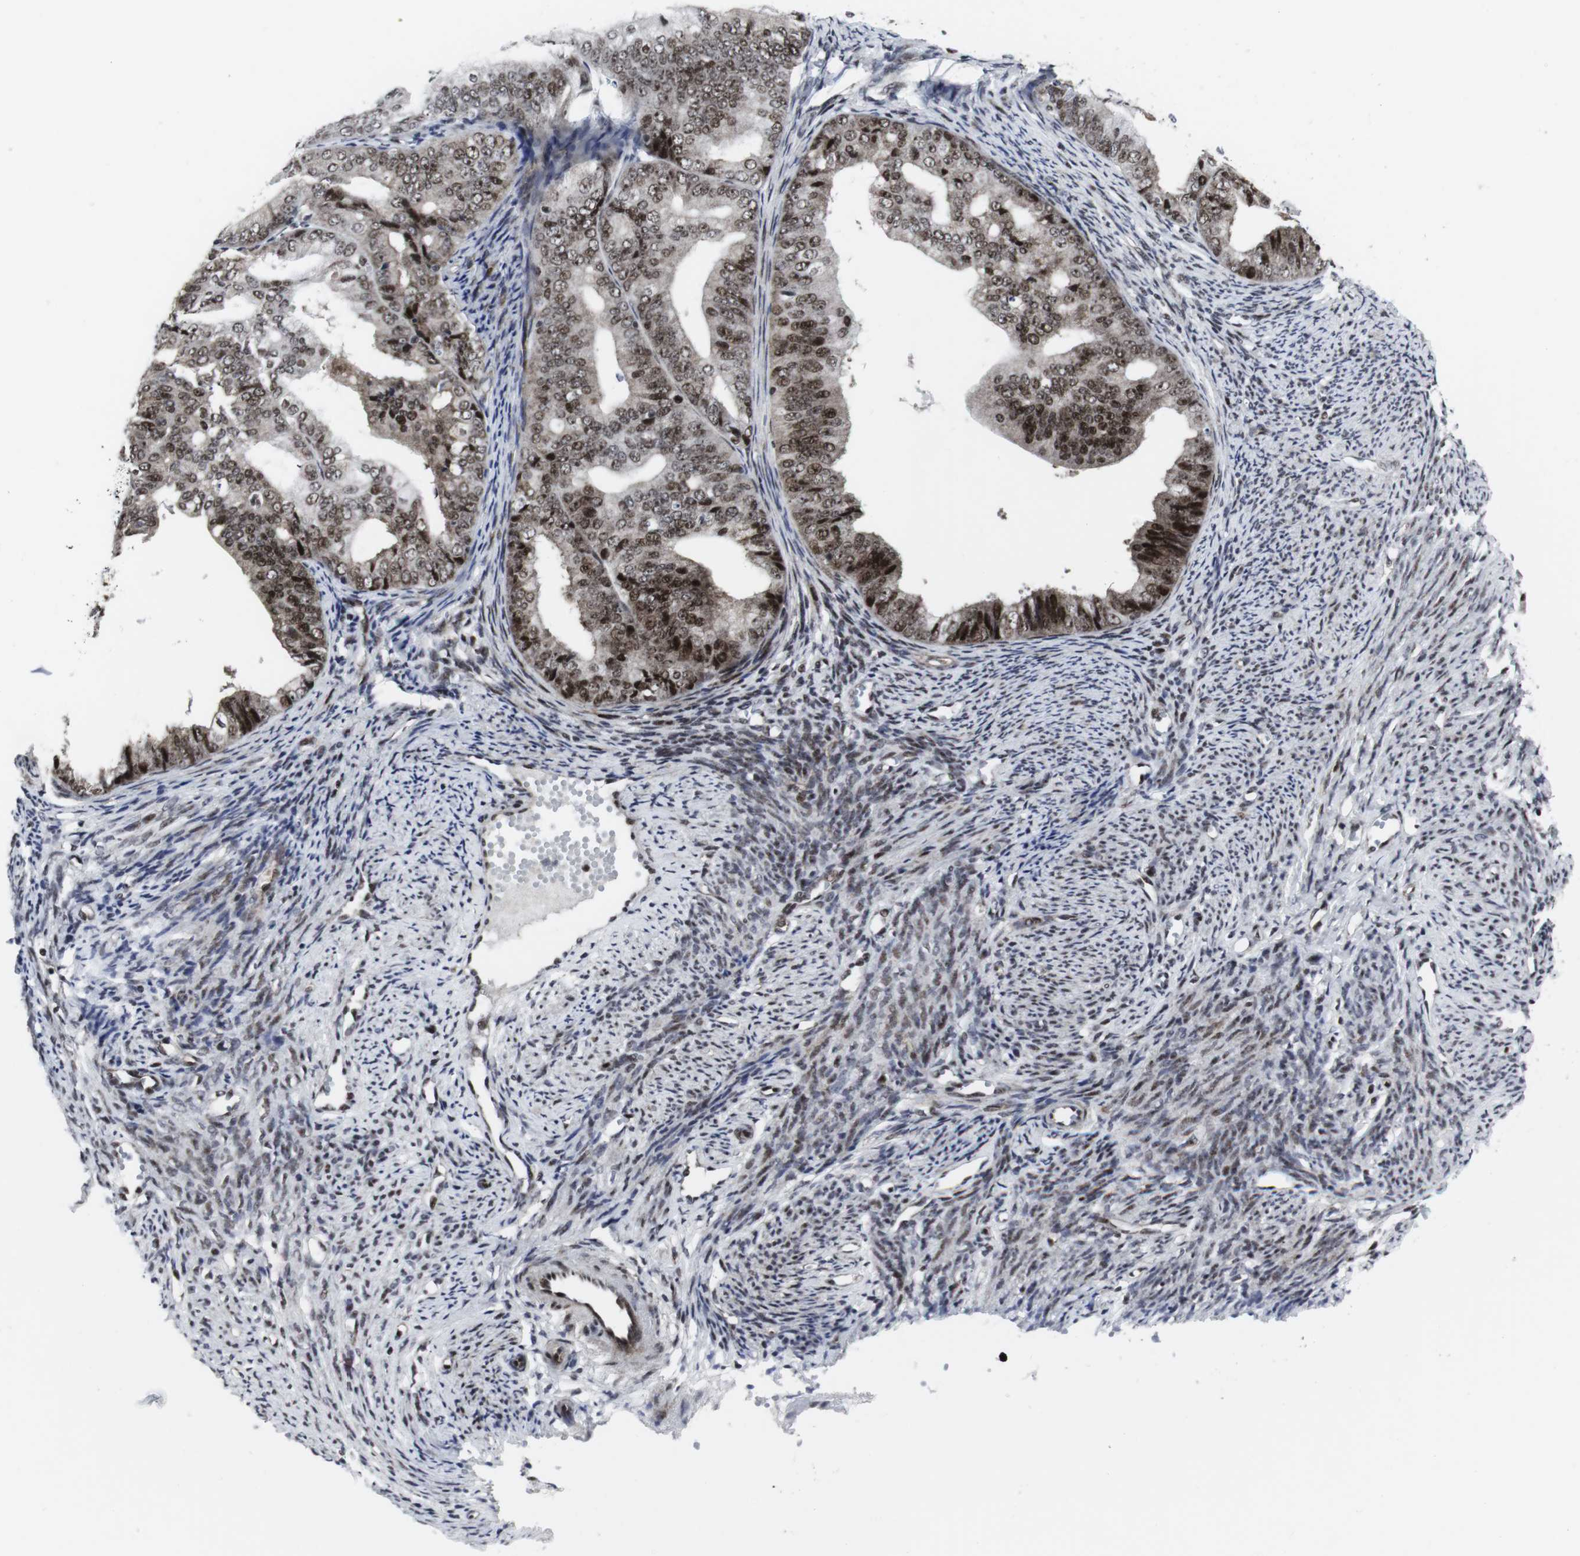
{"staining": {"intensity": "moderate", "quantity": ">75%", "location": "cytoplasmic/membranous,nuclear"}, "tissue": "endometrial cancer", "cell_type": "Tumor cells", "image_type": "cancer", "snomed": [{"axis": "morphology", "description": "Adenocarcinoma, NOS"}, {"axis": "topography", "description": "Endometrium"}], "caption": "Moderate cytoplasmic/membranous and nuclear expression is appreciated in approximately >75% of tumor cells in adenocarcinoma (endometrial).", "gene": "MLH1", "patient": {"sex": "female", "age": 63}}